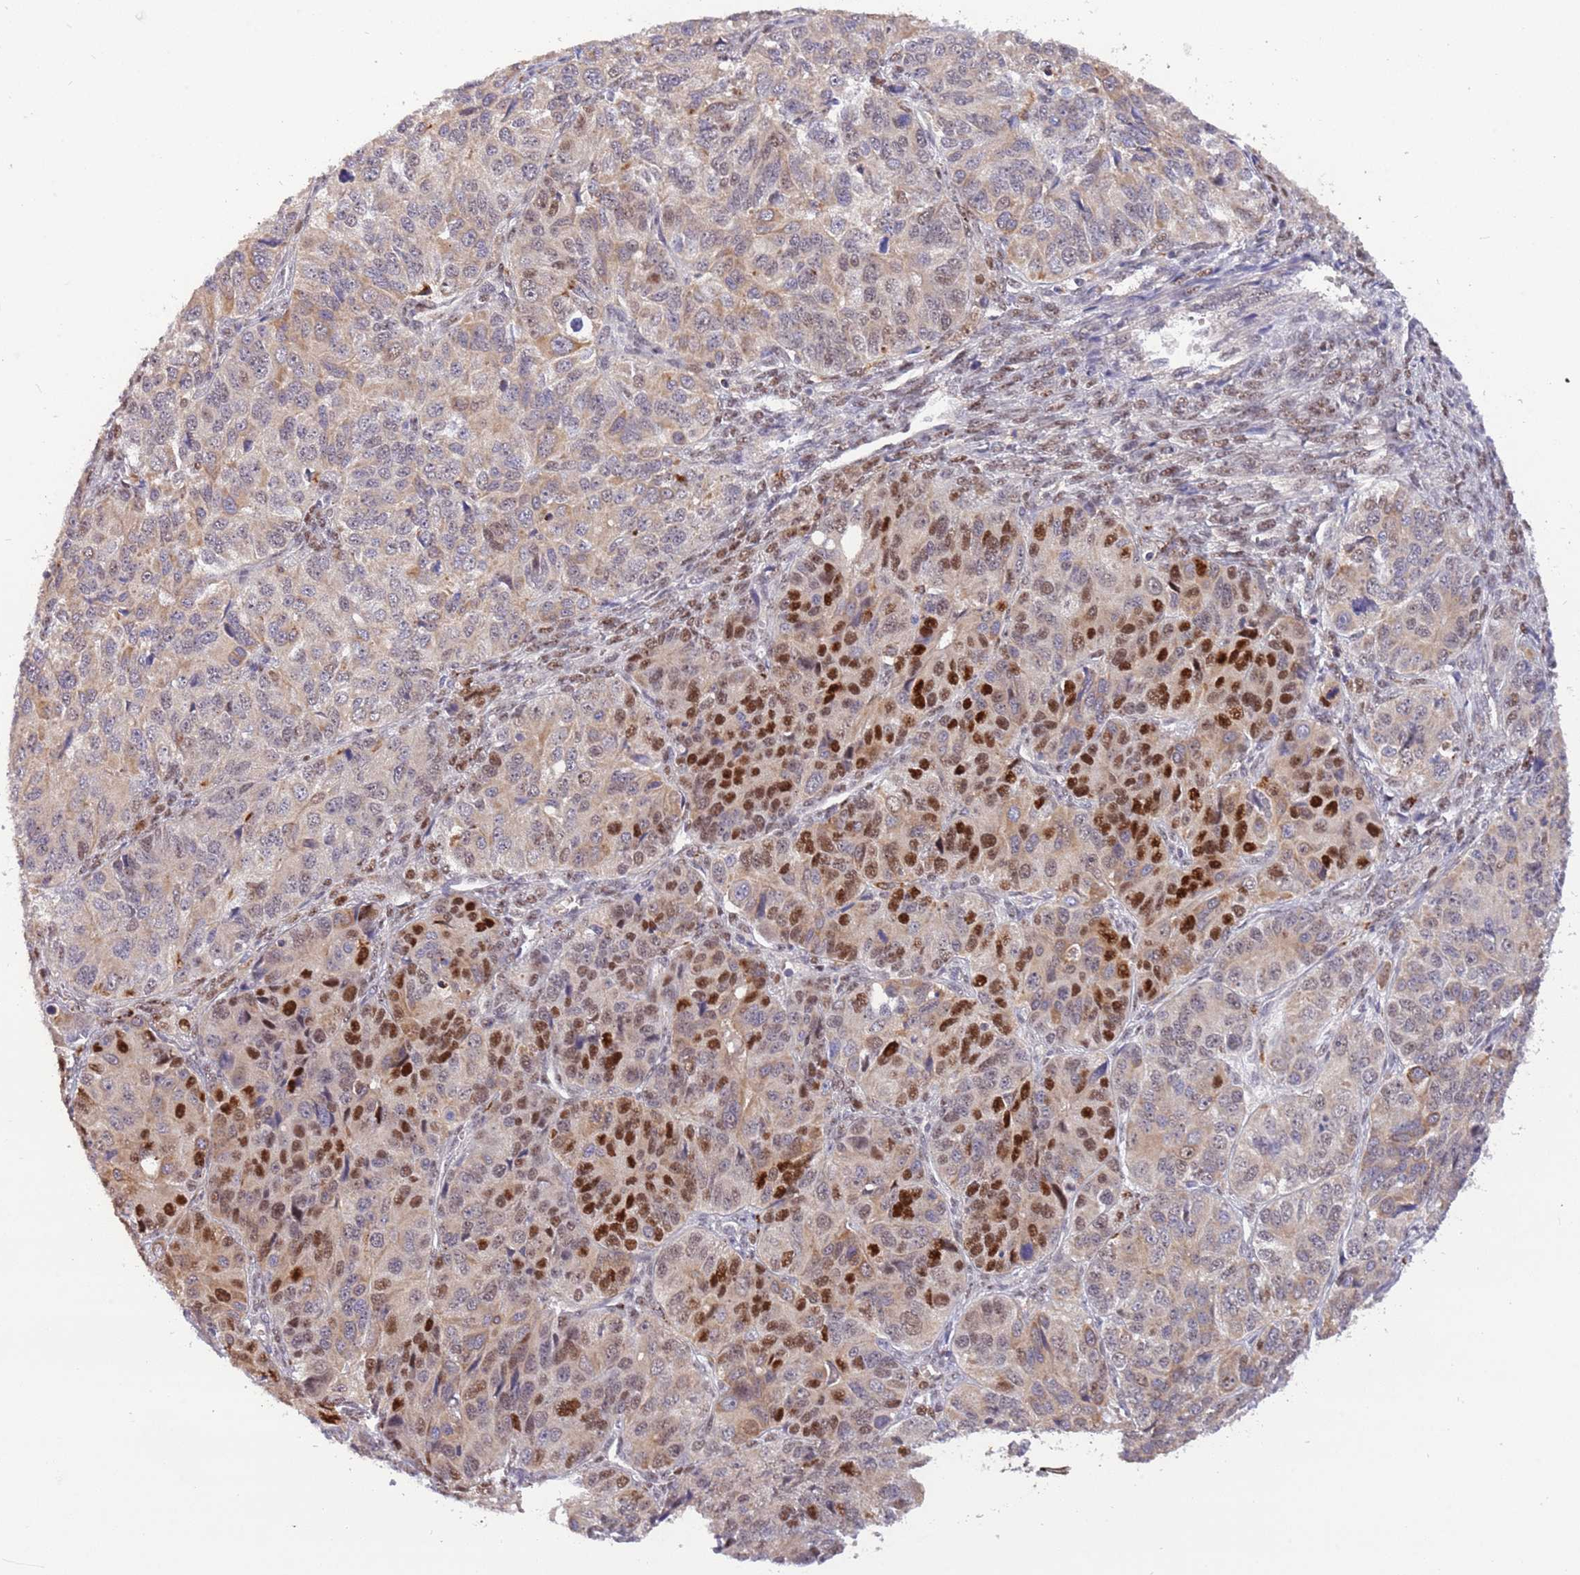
{"staining": {"intensity": "moderate", "quantity": "25%-75%", "location": "cytoplasmic/membranous,nuclear"}, "tissue": "ovarian cancer", "cell_type": "Tumor cells", "image_type": "cancer", "snomed": [{"axis": "morphology", "description": "Carcinoma, endometroid"}, {"axis": "topography", "description": "Ovary"}], "caption": "Immunohistochemical staining of endometroid carcinoma (ovarian) exhibits medium levels of moderate cytoplasmic/membranous and nuclear expression in about 25%-75% of tumor cells.", "gene": "TRIM27", "patient": {"sex": "female", "age": 51}}